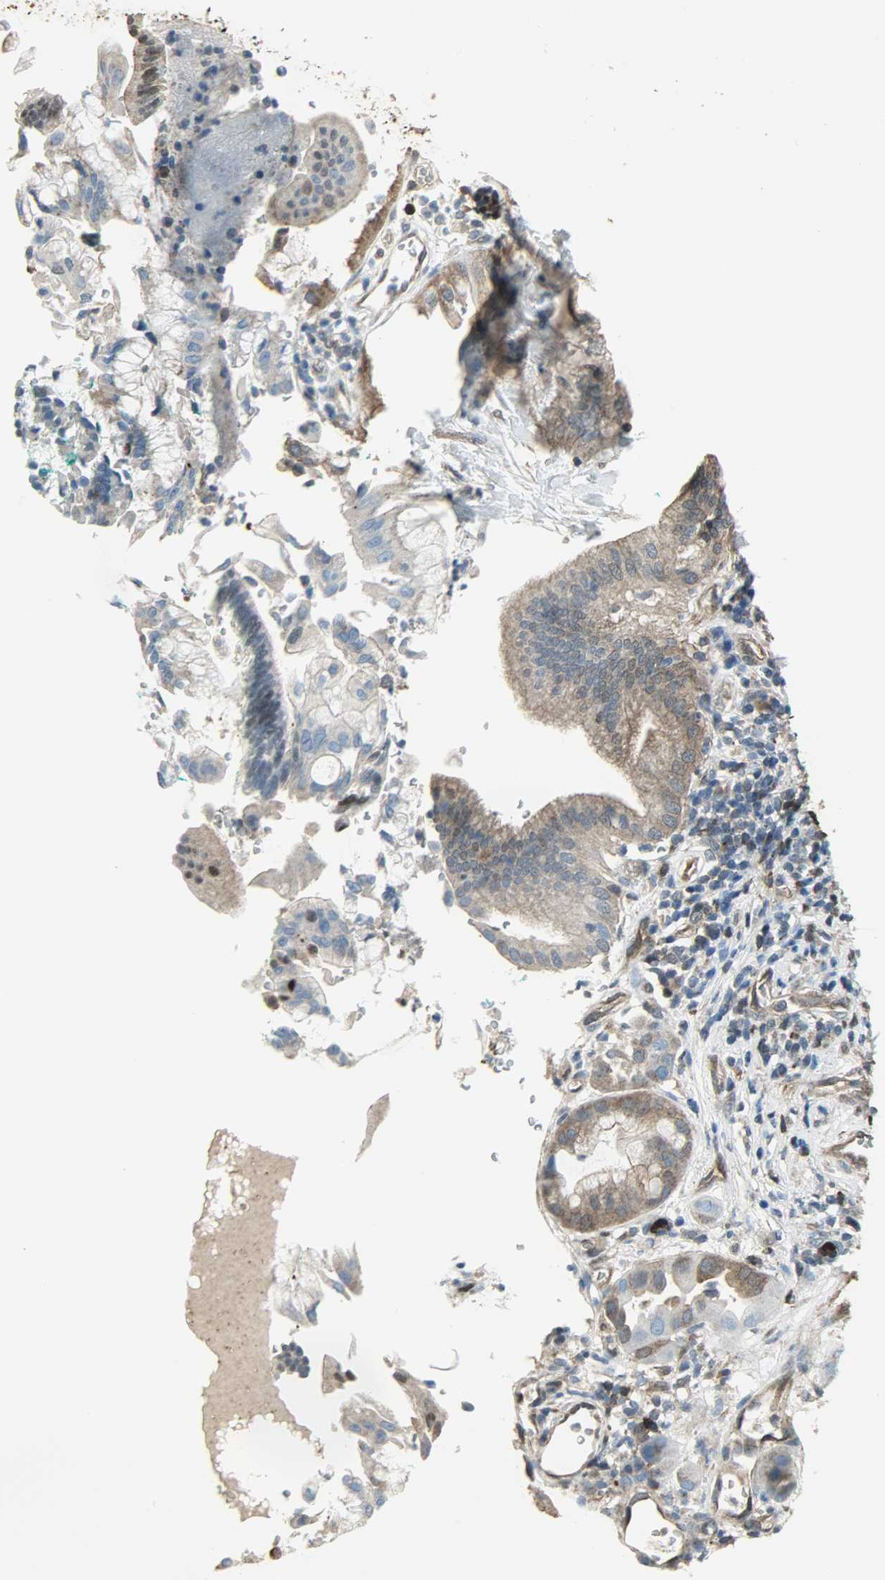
{"staining": {"intensity": "weak", "quantity": ">75%", "location": "cytoplasmic/membranous,nuclear"}, "tissue": "pancreatic cancer", "cell_type": "Tumor cells", "image_type": "cancer", "snomed": [{"axis": "morphology", "description": "Adenocarcinoma, NOS"}, {"axis": "morphology", "description": "Adenocarcinoma, metastatic, NOS"}, {"axis": "topography", "description": "Lymph node"}, {"axis": "topography", "description": "Pancreas"}, {"axis": "topography", "description": "Duodenum"}], "caption": "Immunohistochemistry (IHC) histopathology image of neoplastic tissue: human metastatic adenocarcinoma (pancreatic) stained using immunohistochemistry shows low levels of weak protein expression localized specifically in the cytoplasmic/membranous and nuclear of tumor cells, appearing as a cytoplasmic/membranous and nuclear brown color.", "gene": "LDHB", "patient": {"sex": "female", "age": 64}}